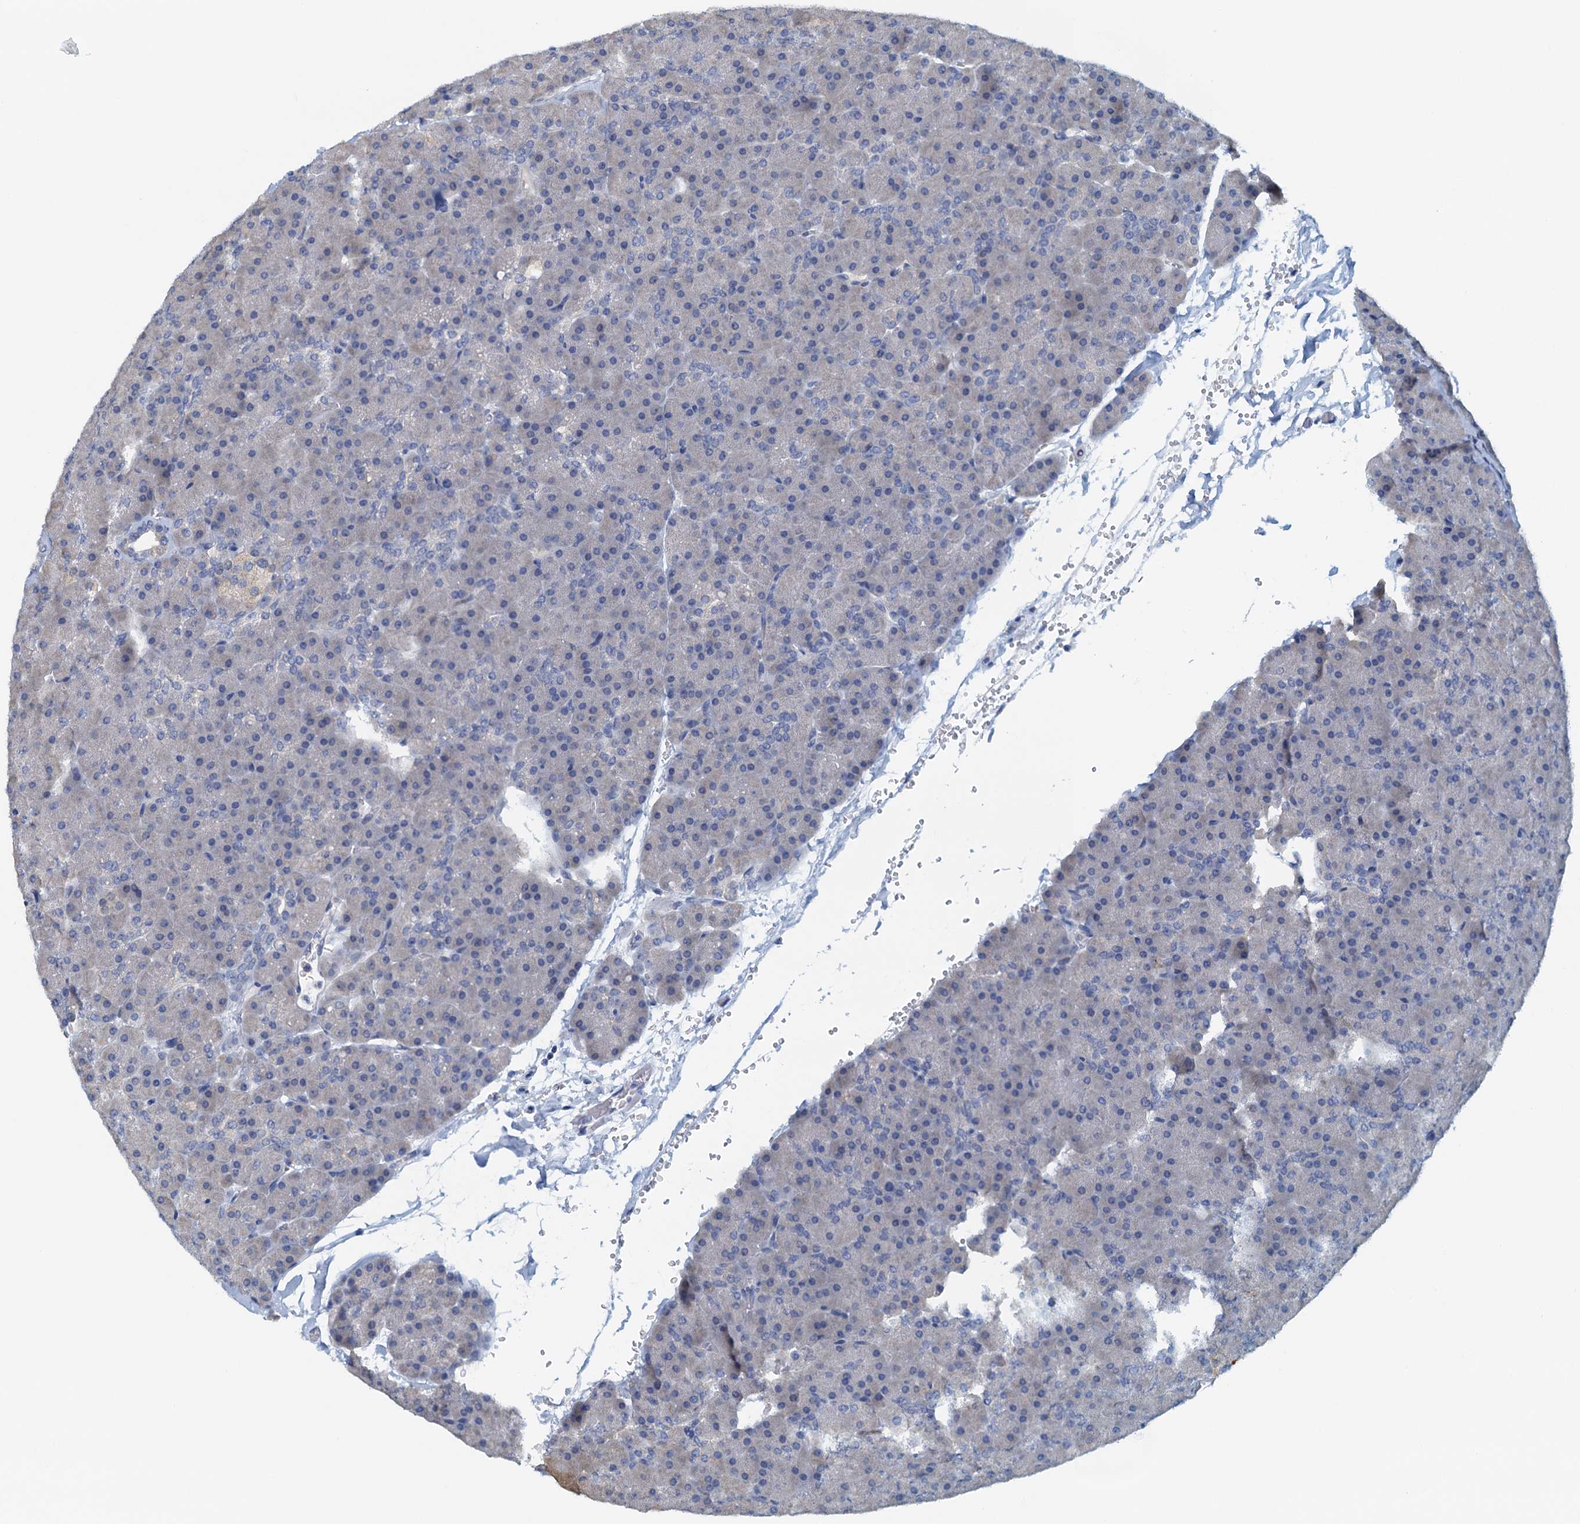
{"staining": {"intensity": "negative", "quantity": "none", "location": "none"}, "tissue": "pancreas", "cell_type": "Exocrine glandular cells", "image_type": "normal", "snomed": [{"axis": "morphology", "description": "Normal tissue, NOS"}, {"axis": "topography", "description": "Pancreas"}], "caption": "Immunohistochemistry (IHC) photomicrograph of unremarkable pancreas stained for a protein (brown), which shows no staining in exocrine glandular cells.", "gene": "DTD1", "patient": {"sex": "male", "age": 36}}